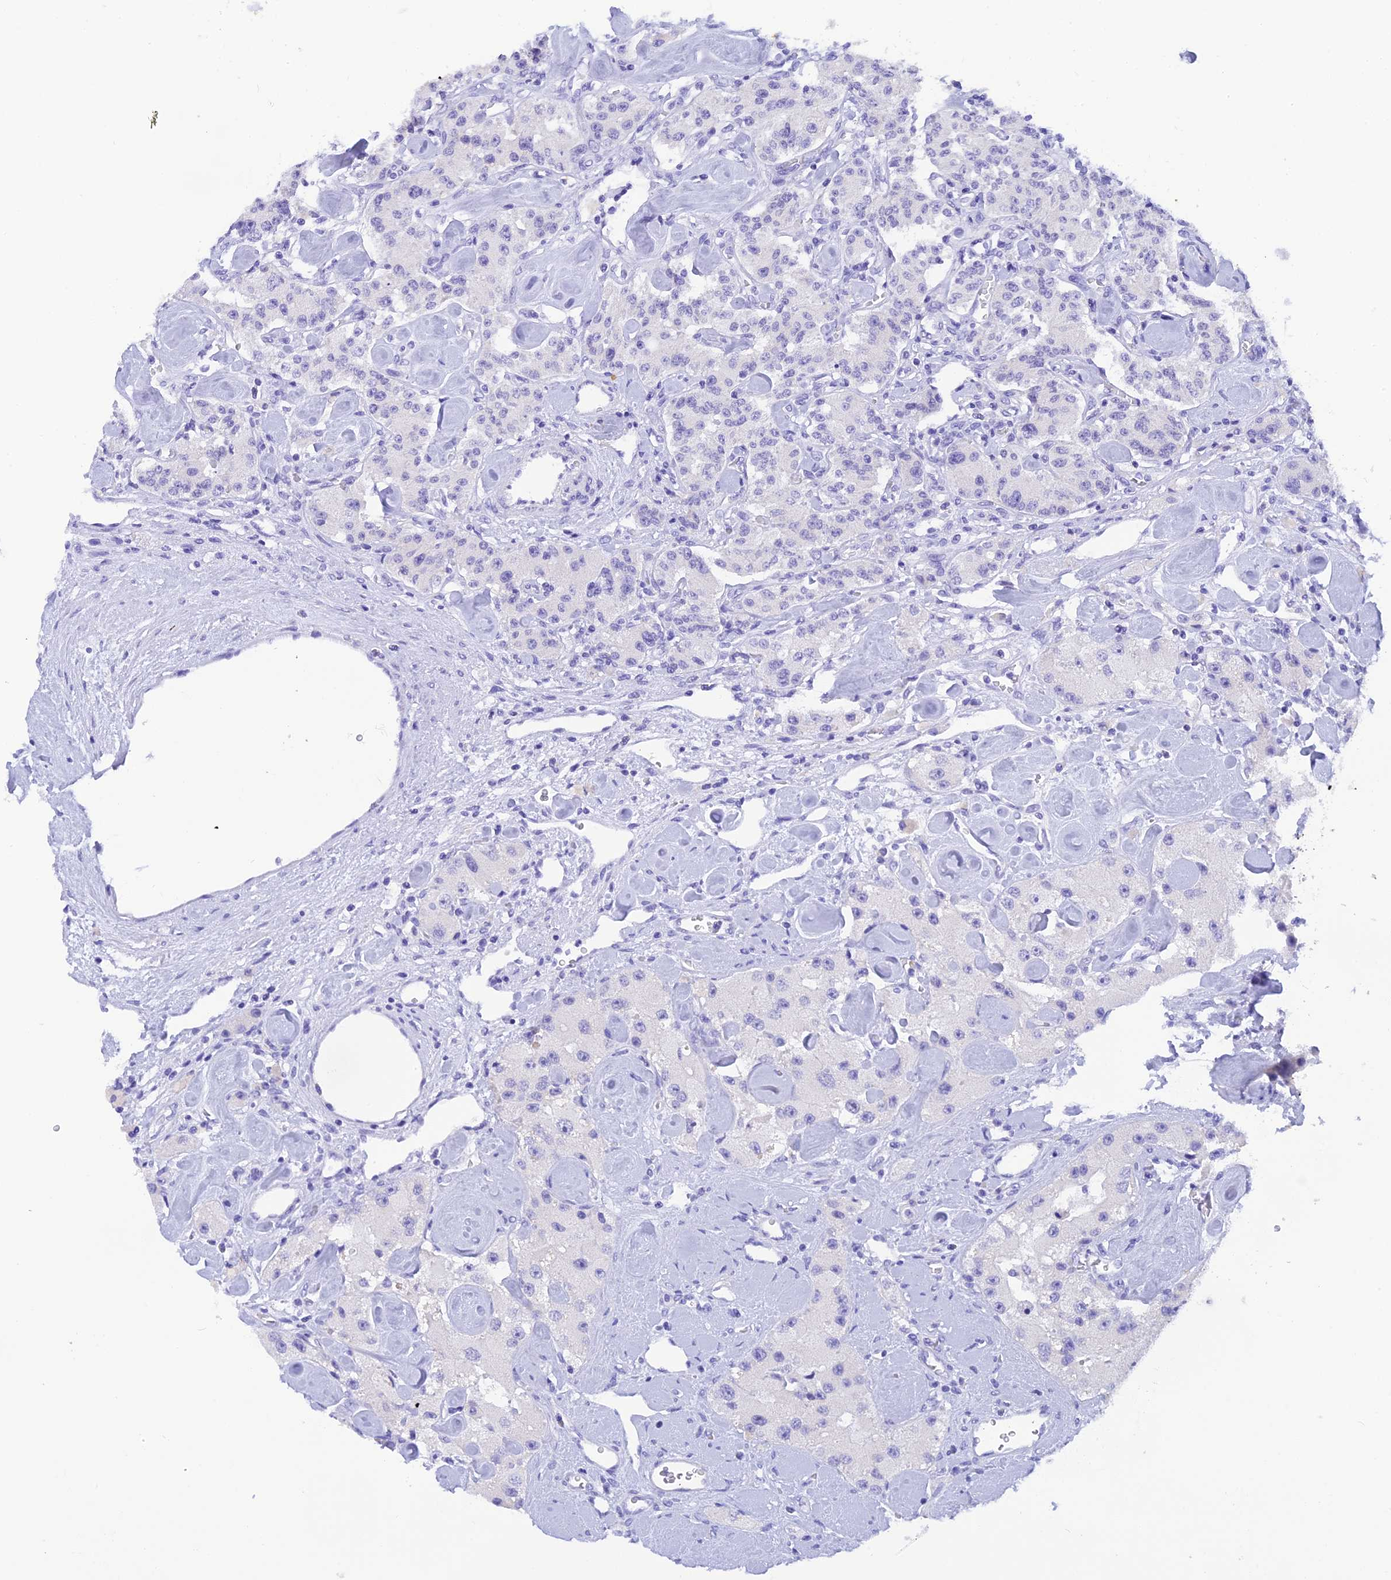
{"staining": {"intensity": "negative", "quantity": "none", "location": "none"}, "tissue": "carcinoid", "cell_type": "Tumor cells", "image_type": "cancer", "snomed": [{"axis": "morphology", "description": "Carcinoid, malignant, NOS"}, {"axis": "topography", "description": "Pancreas"}], "caption": "An image of human carcinoid is negative for staining in tumor cells.", "gene": "KDELR3", "patient": {"sex": "male", "age": 41}}